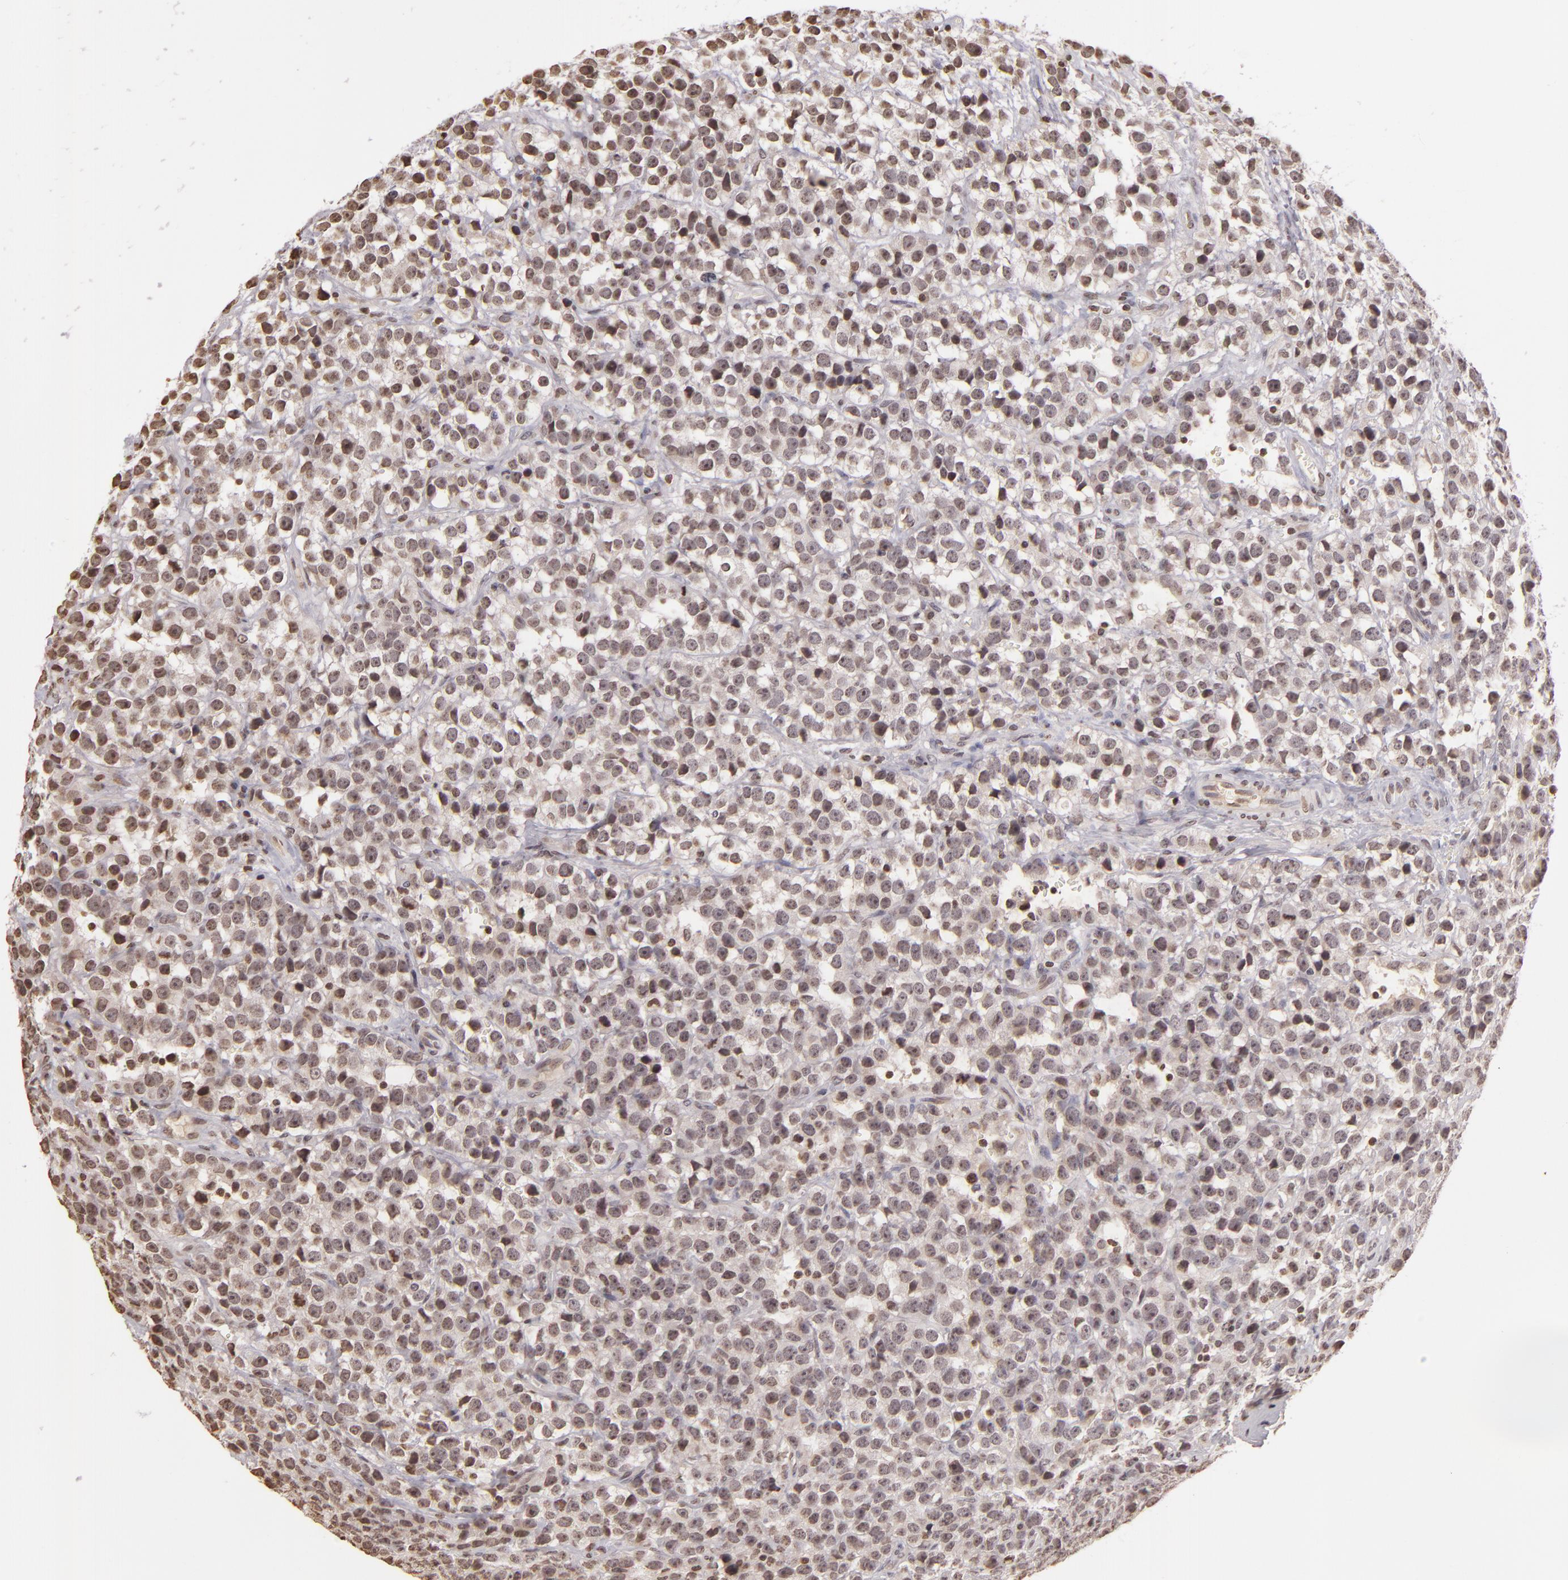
{"staining": {"intensity": "weak", "quantity": "25%-75%", "location": "nuclear"}, "tissue": "testis cancer", "cell_type": "Tumor cells", "image_type": "cancer", "snomed": [{"axis": "morphology", "description": "Seminoma, NOS"}, {"axis": "topography", "description": "Testis"}], "caption": "Protein staining shows weak nuclear expression in approximately 25%-75% of tumor cells in testis seminoma.", "gene": "THRB", "patient": {"sex": "male", "age": 25}}